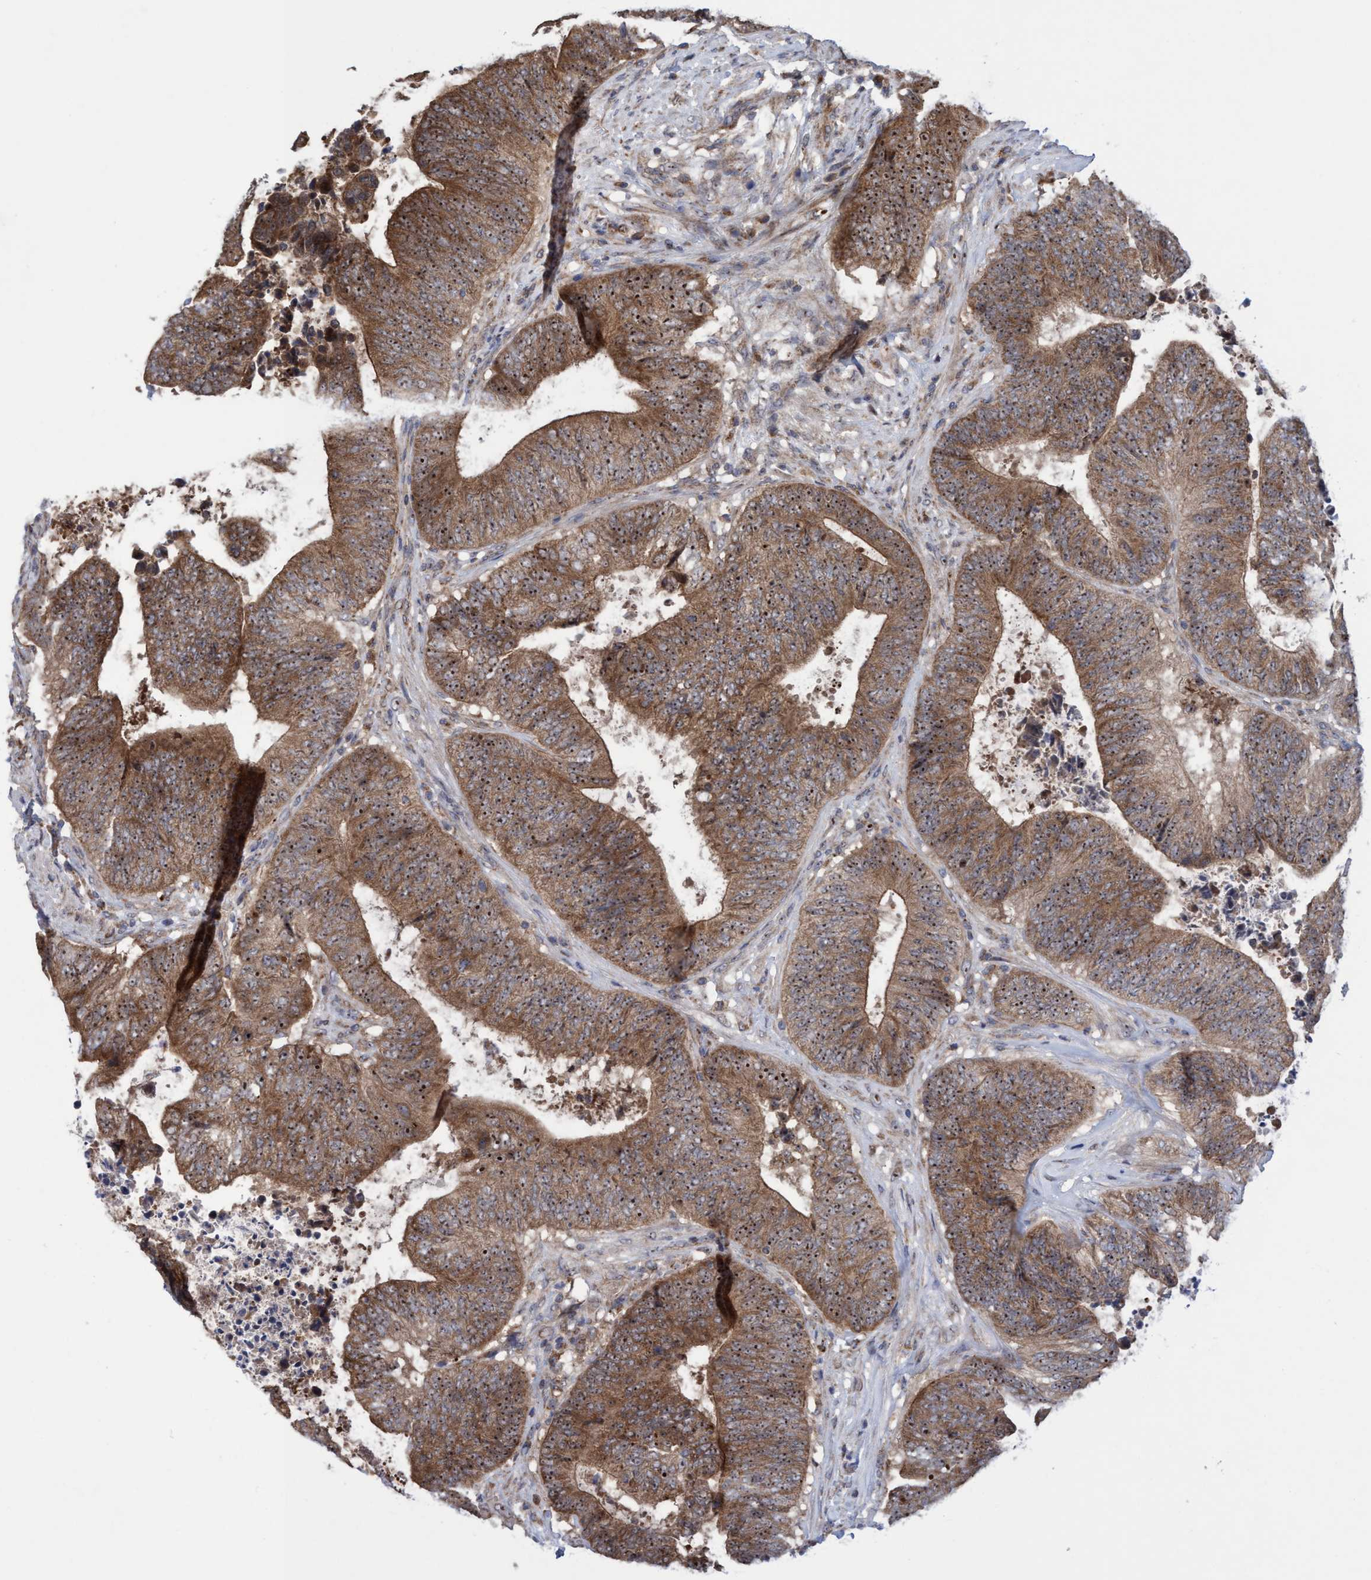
{"staining": {"intensity": "strong", "quantity": ">75%", "location": "cytoplasmic/membranous,nuclear"}, "tissue": "colorectal cancer", "cell_type": "Tumor cells", "image_type": "cancer", "snomed": [{"axis": "morphology", "description": "Adenocarcinoma, NOS"}, {"axis": "topography", "description": "Rectum"}], "caption": "Adenocarcinoma (colorectal) tissue shows strong cytoplasmic/membranous and nuclear staining in approximately >75% of tumor cells", "gene": "P2RY14", "patient": {"sex": "male", "age": 72}}